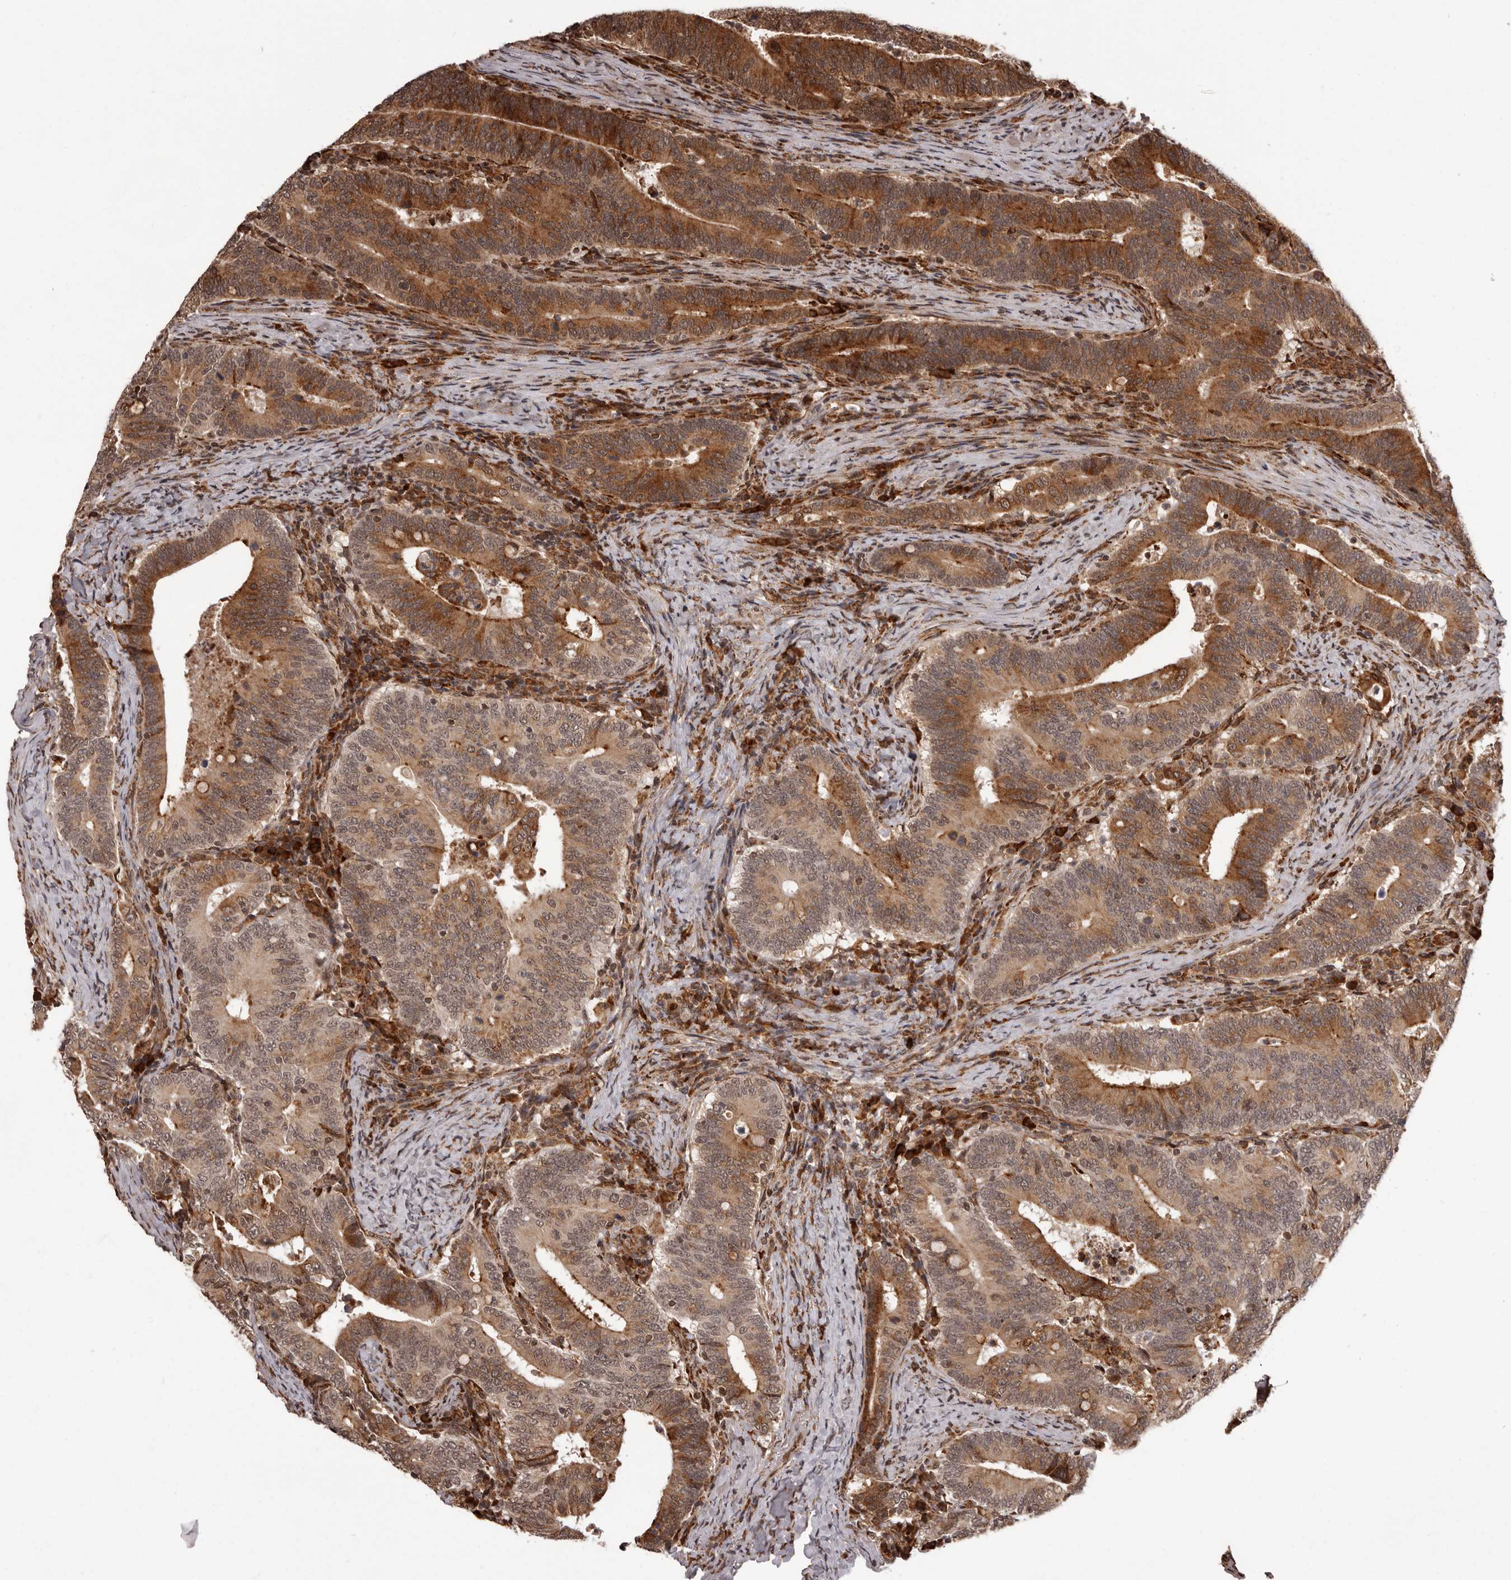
{"staining": {"intensity": "moderate", "quantity": ">75%", "location": "cytoplasmic/membranous"}, "tissue": "colorectal cancer", "cell_type": "Tumor cells", "image_type": "cancer", "snomed": [{"axis": "morphology", "description": "Adenocarcinoma, NOS"}, {"axis": "topography", "description": "Colon"}], "caption": "Protein staining by immunohistochemistry (IHC) displays moderate cytoplasmic/membranous positivity in about >75% of tumor cells in adenocarcinoma (colorectal).", "gene": "IL32", "patient": {"sex": "female", "age": 66}}